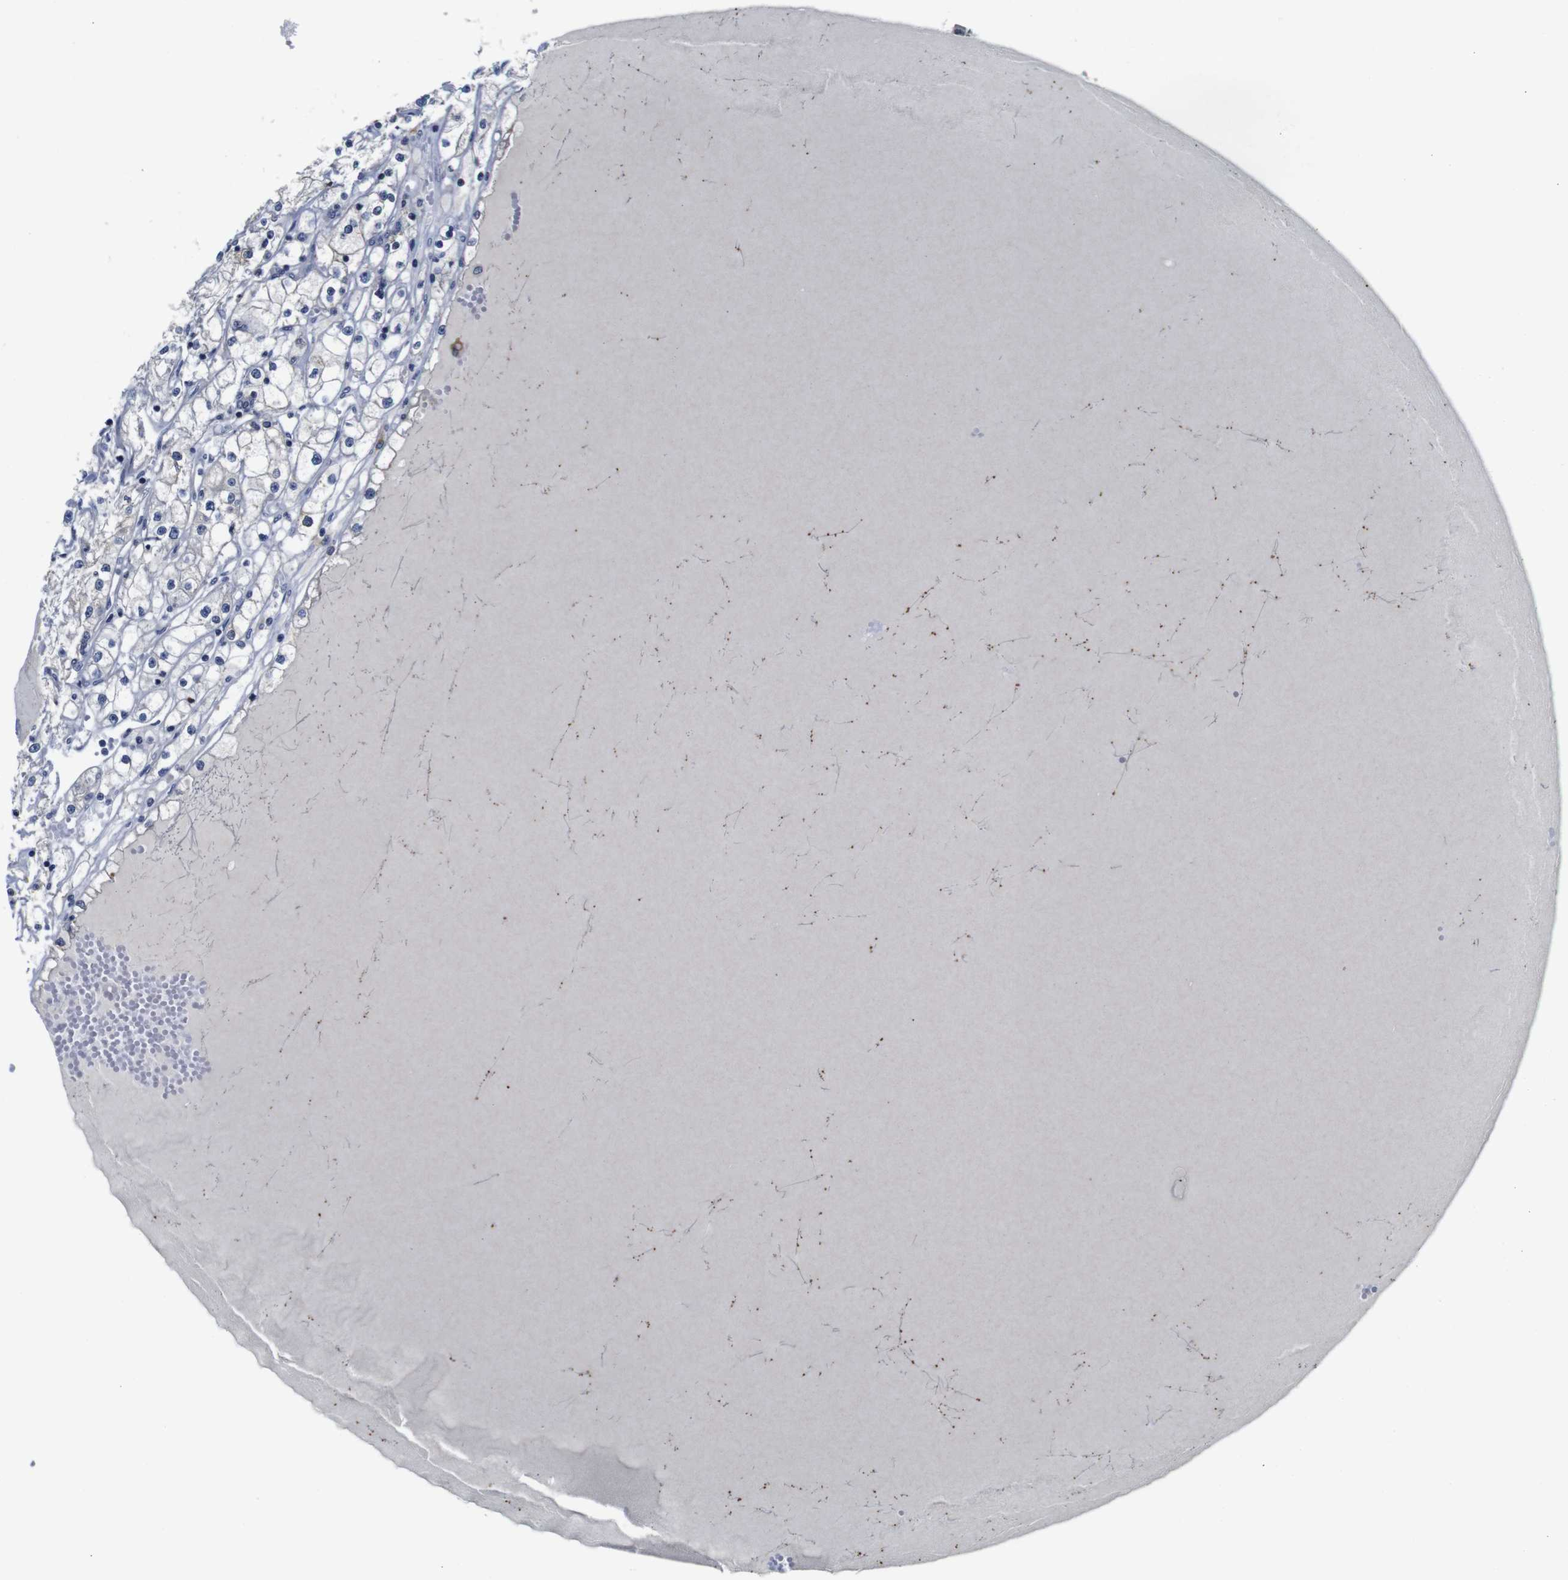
{"staining": {"intensity": "negative", "quantity": "none", "location": "none"}, "tissue": "renal cancer", "cell_type": "Tumor cells", "image_type": "cancer", "snomed": [{"axis": "morphology", "description": "Adenocarcinoma, NOS"}, {"axis": "topography", "description": "Kidney"}], "caption": "DAB immunohistochemical staining of adenocarcinoma (renal) shows no significant positivity in tumor cells.", "gene": "NTRK3", "patient": {"sex": "male", "age": 56}}